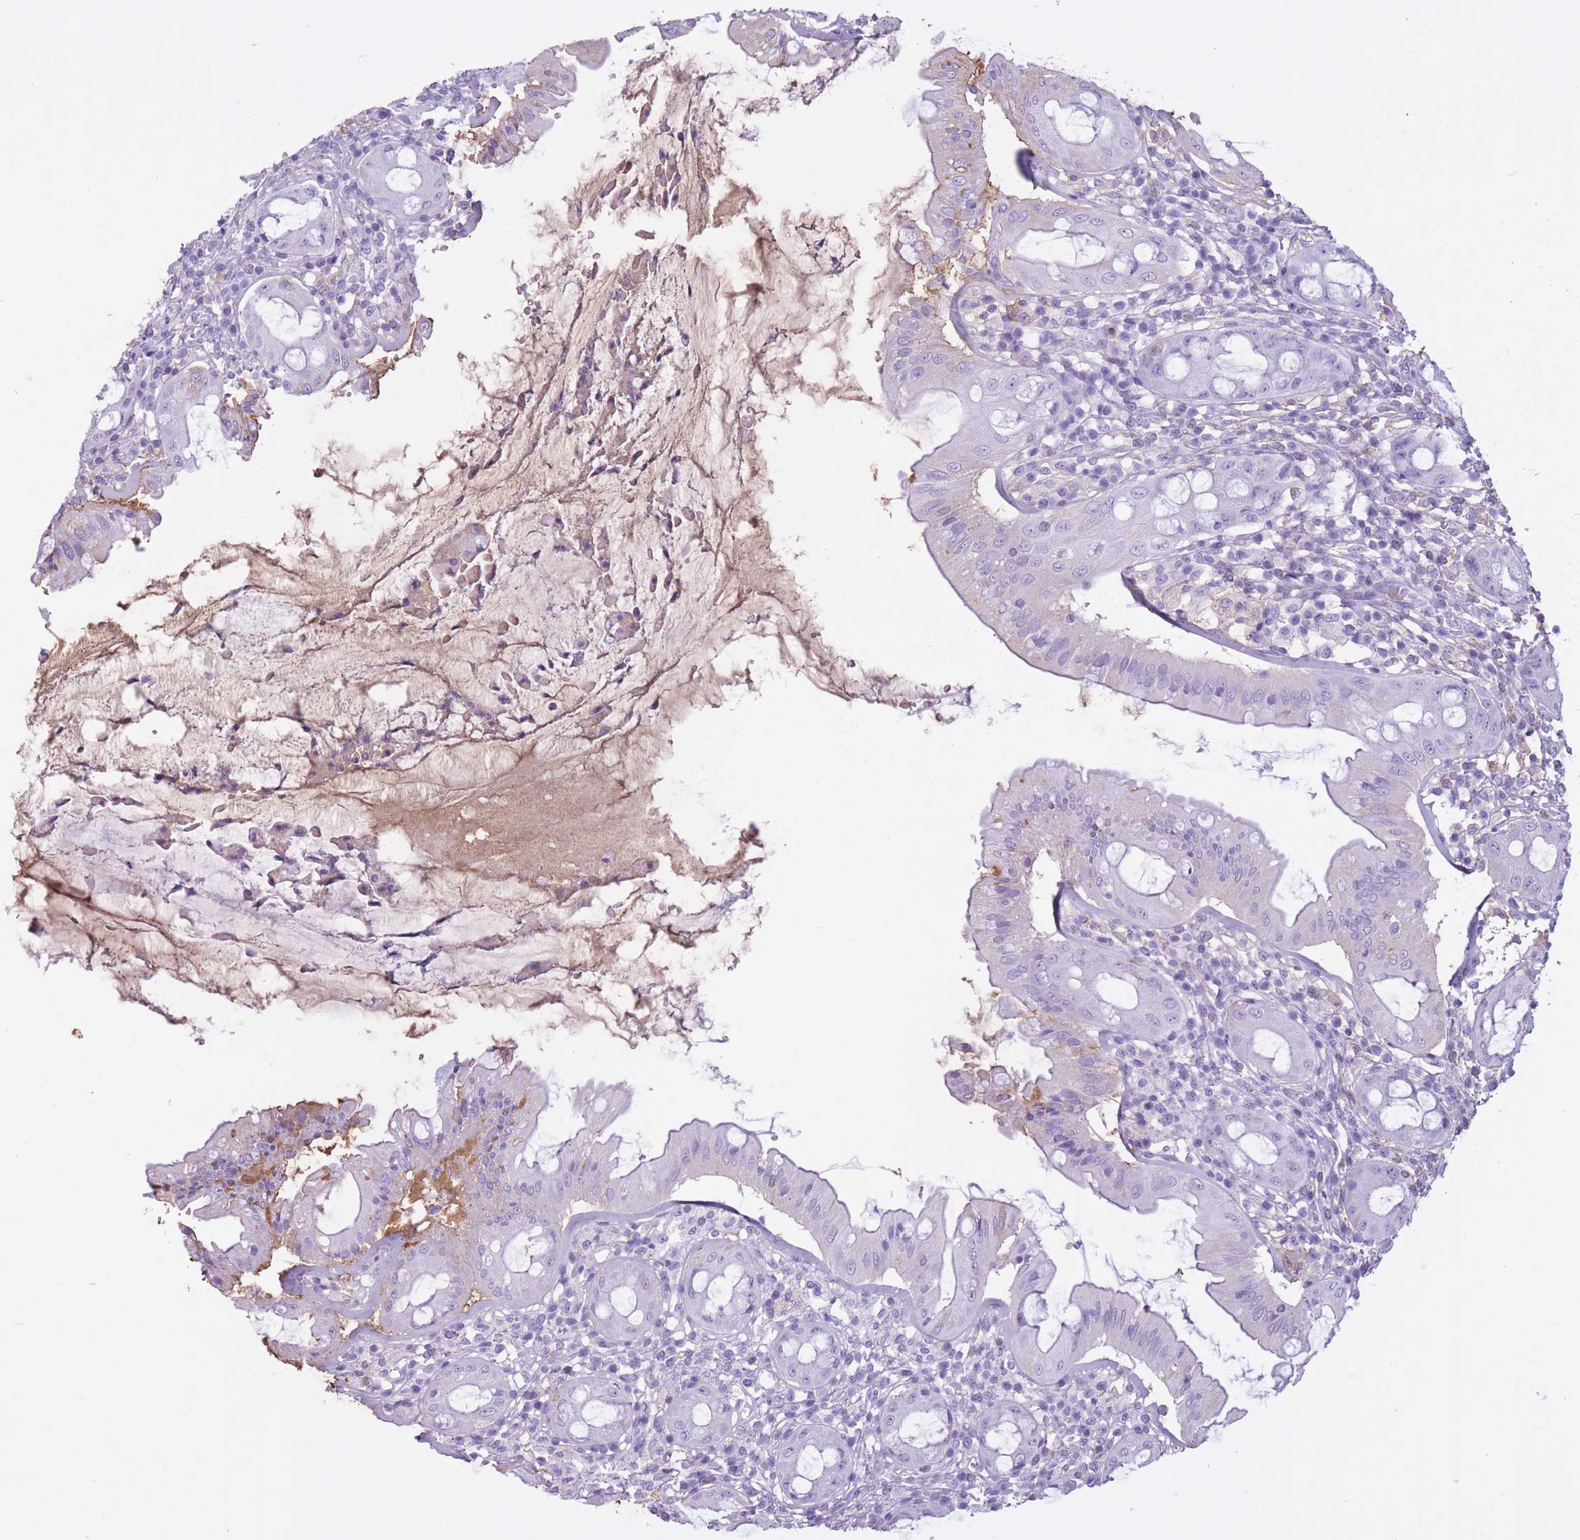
{"staining": {"intensity": "negative", "quantity": "none", "location": "none"}, "tissue": "rectum", "cell_type": "Glandular cells", "image_type": "normal", "snomed": [{"axis": "morphology", "description": "Normal tissue, NOS"}, {"axis": "topography", "description": "Rectum"}], "caption": "Histopathology image shows no protein staining in glandular cells of benign rectum. (DAB (3,3'-diaminobenzidine) immunohistochemistry (IHC), high magnification).", "gene": "AP3S1", "patient": {"sex": "female", "age": 57}}